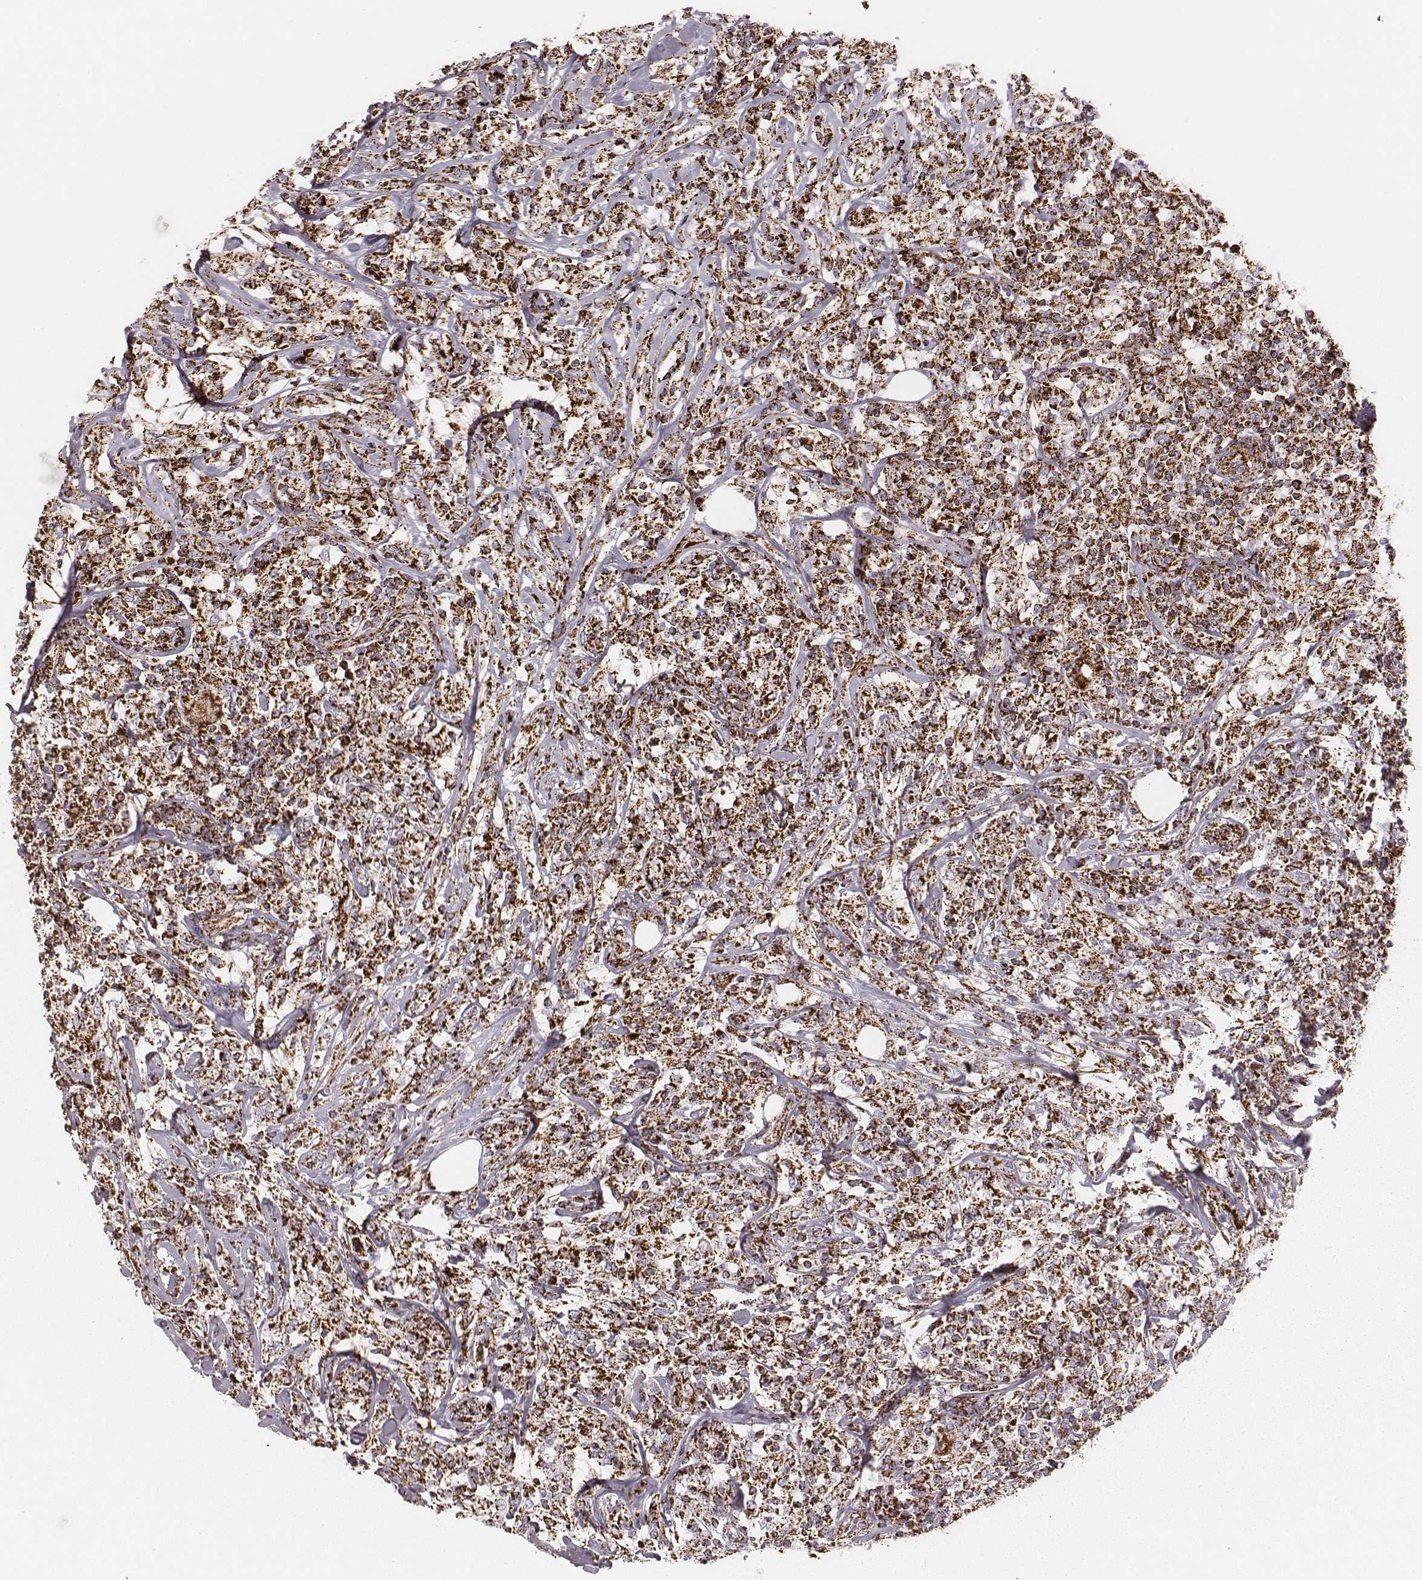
{"staining": {"intensity": "strong", "quantity": ">75%", "location": "cytoplasmic/membranous"}, "tissue": "lymphoma", "cell_type": "Tumor cells", "image_type": "cancer", "snomed": [{"axis": "morphology", "description": "Malignant lymphoma, non-Hodgkin's type, High grade"}, {"axis": "topography", "description": "Lymph node"}], "caption": "High-grade malignant lymphoma, non-Hodgkin's type stained with a protein marker reveals strong staining in tumor cells.", "gene": "TUFM", "patient": {"sex": "female", "age": 84}}